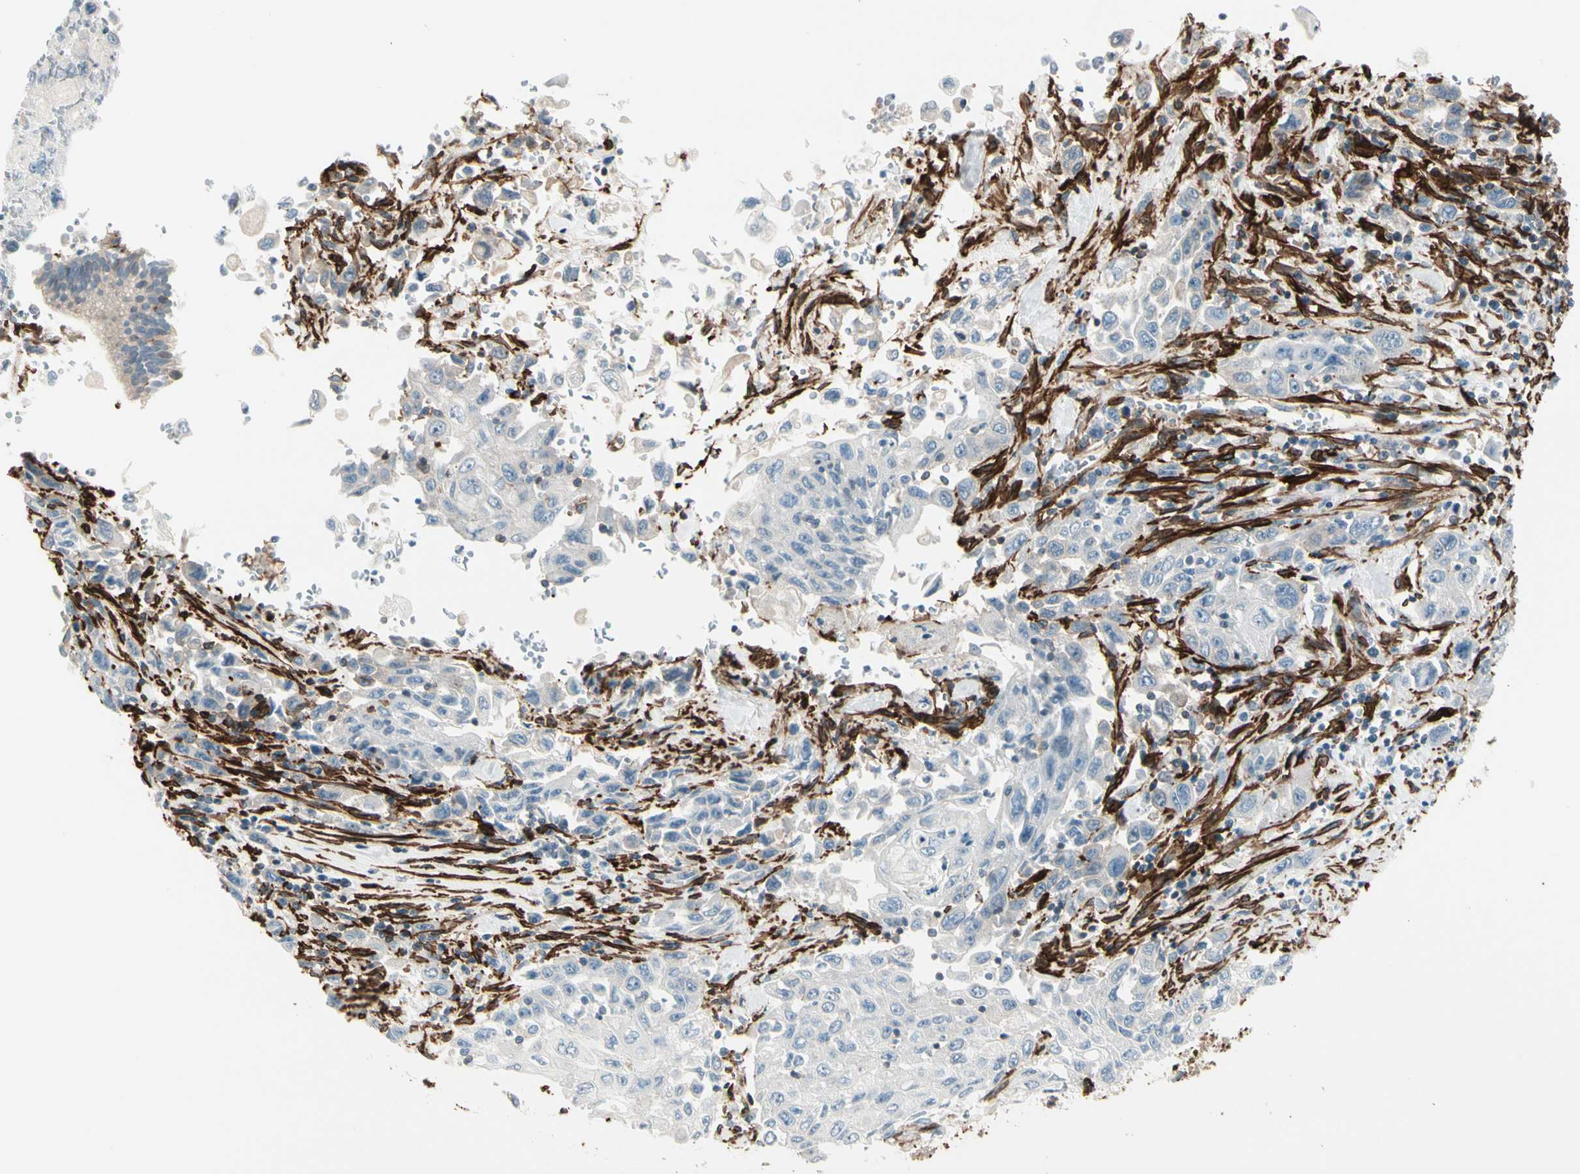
{"staining": {"intensity": "negative", "quantity": "none", "location": "none"}, "tissue": "pancreatic cancer", "cell_type": "Tumor cells", "image_type": "cancer", "snomed": [{"axis": "morphology", "description": "Adenocarcinoma, NOS"}, {"axis": "topography", "description": "Pancreas"}], "caption": "An IHC image of pancreatic adenocarcinoma is shown. There is no staining in tumor cells of pancreatic adenocarcinoma. The staining is performed using DAB (3,3'-diaminobenzidine) brown chromogen with nuclei counter-stained in using hematoxylin.", "gene": "CALD1", "patient": {"sex": "male", "age": 70}}